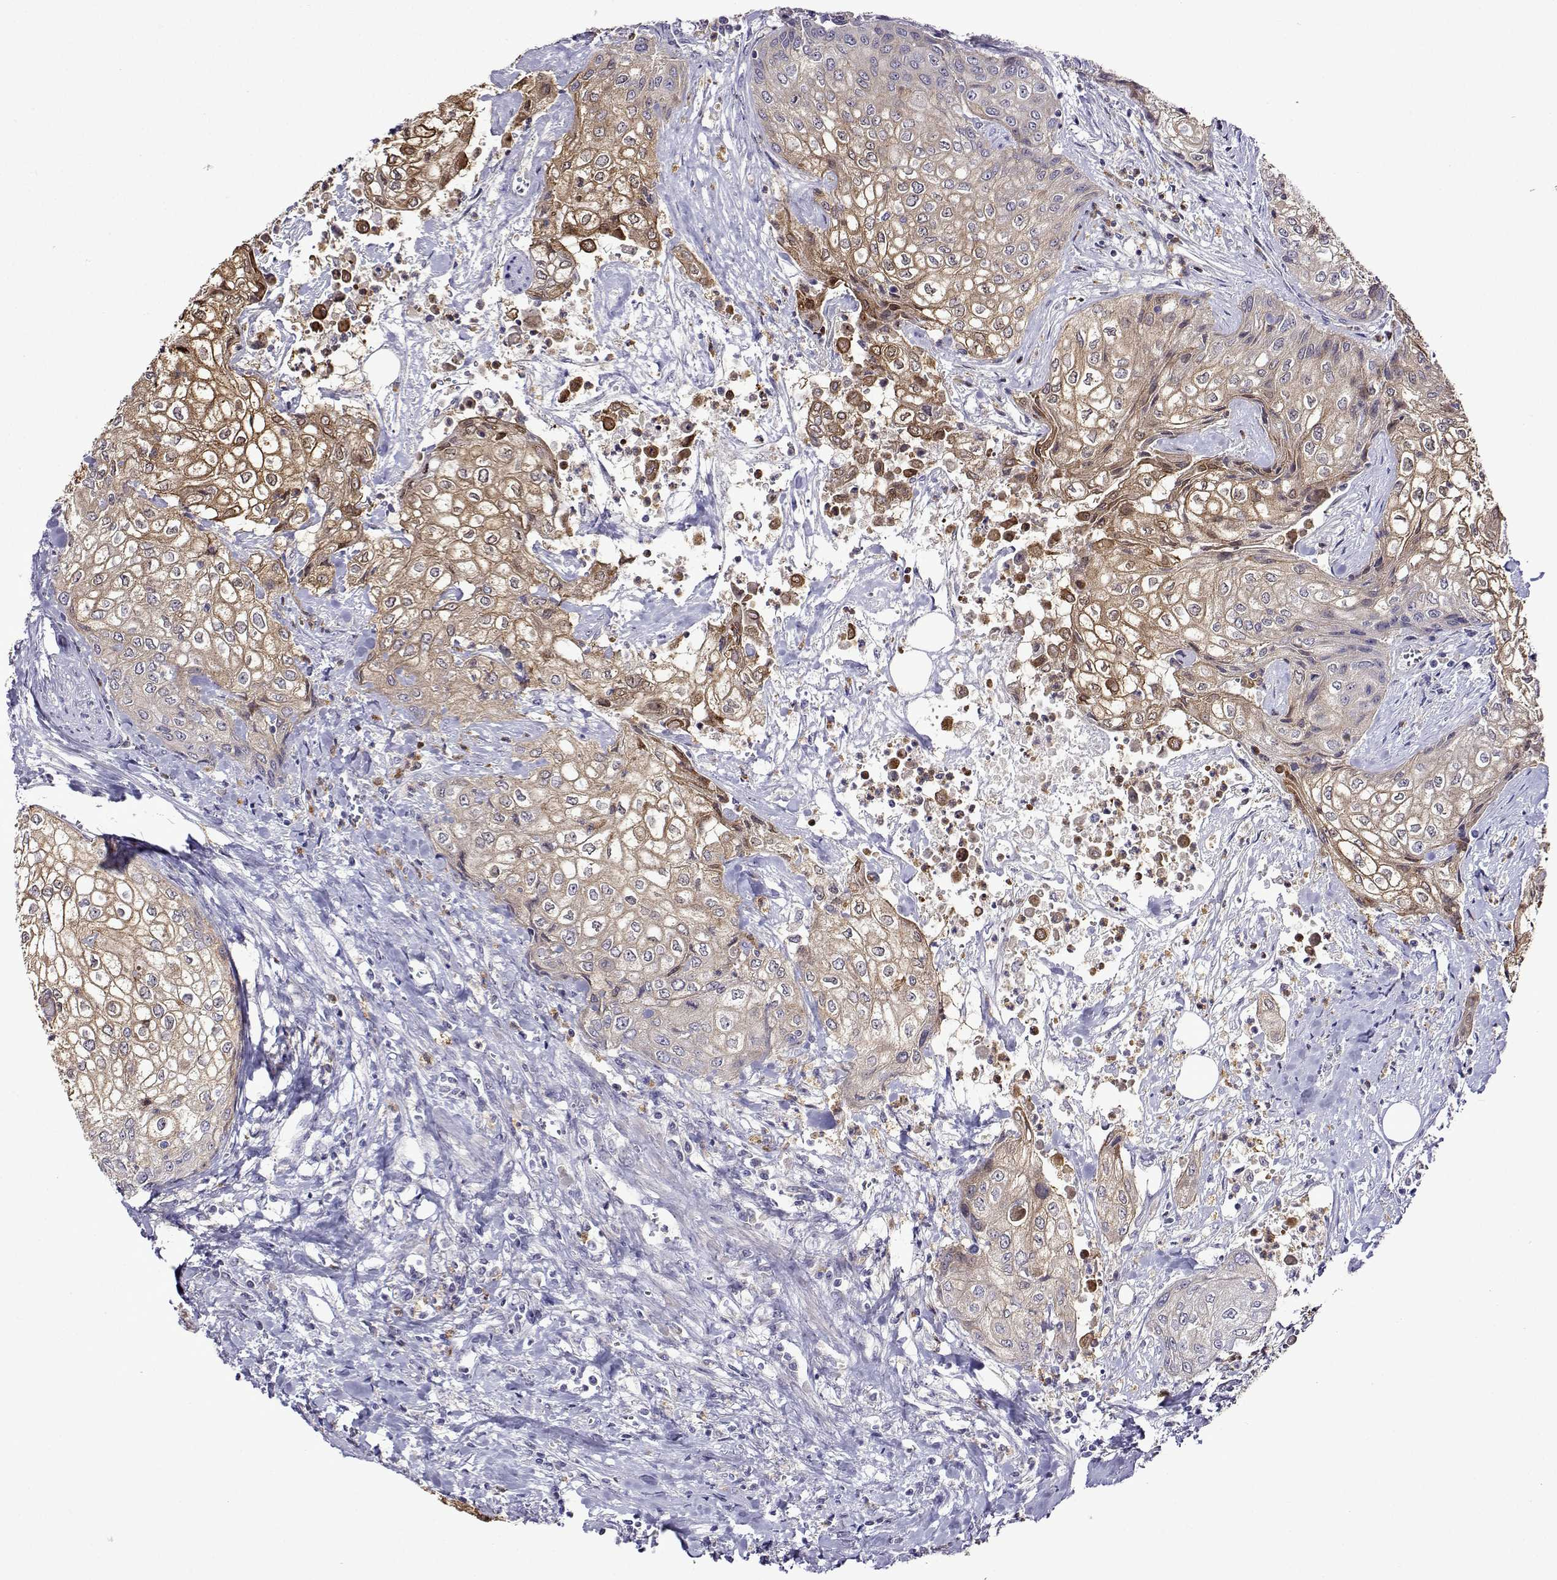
{"staining": {"intensity": "moderate", "quantity": "<25%", "location": "cytoplasmic/membranous"}, "tissue": "urothelial cancer", "cell_type": "Tumor cells", "image_type": "cancer", "snomed": [{"axis": "morphology", "description": "Urothelial carcinoma, High grade"}, {"axis": "topography", "description": "Urinary bladder"}], "caption": "A brown stain labels moderate cytoplasmic/membranous expression of a protein in urothelial carcinoma (high-grade) tumor cells.", "gene": "SULT2A1", "patient": {"sex": "male", "age": 62}}